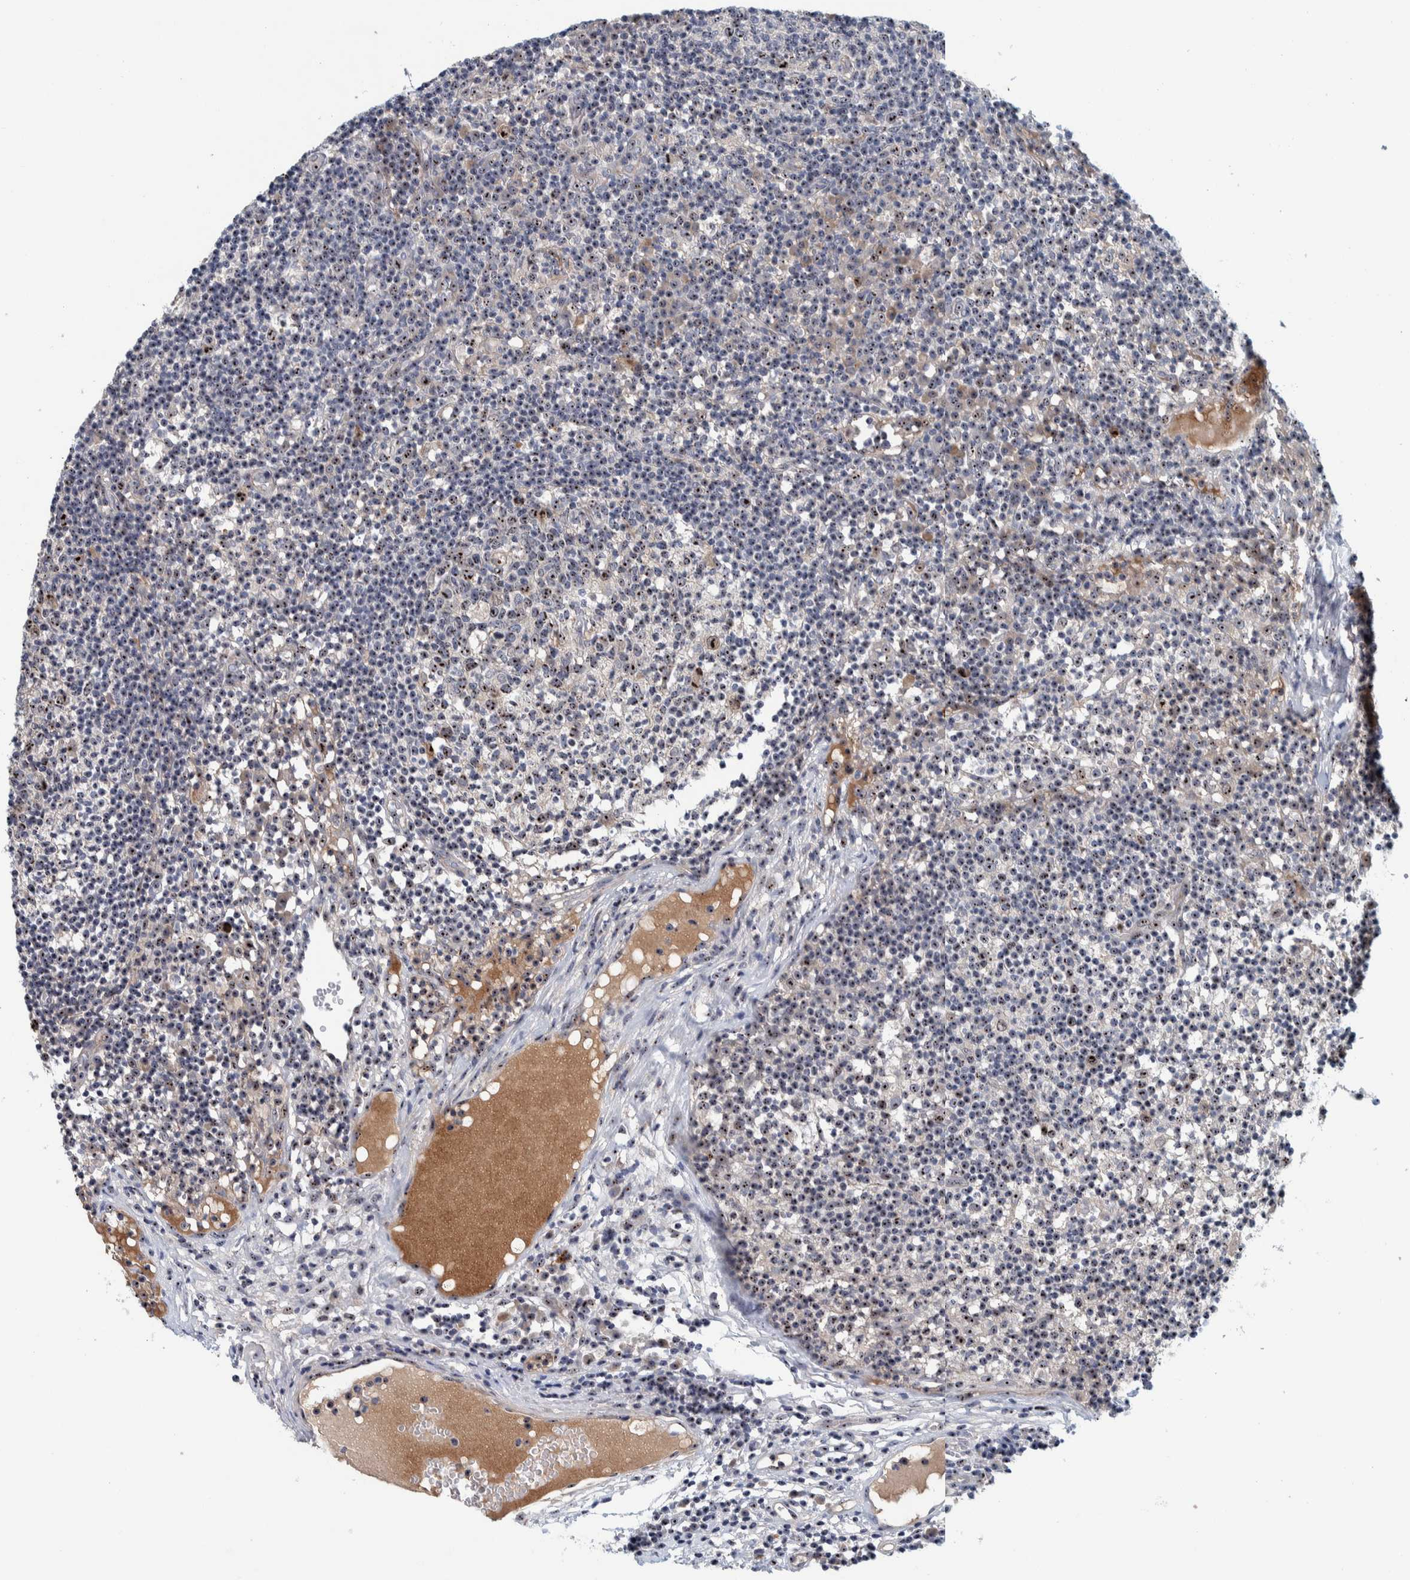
{"staining": {"intensity": "strong", "quantity": ">75%", "location": "cytoplasmic/membranous,nuclear"}, "tissue": "lymph node", "cell_type": "Germinal center cells", "image_type": "normal", "snomed": [{"axis": "morphology", "description": "Normal tissue, NOS"}, {"axis": "morphology", "description": "Inflammation, NOS"}, {"axis": "topography", "description": "Lymph node"}], "caption": "Immunohistochemical staining of unremarkable lymph node displays >75% levels of strong cytoplasmic/membranous,nuclear protein expression in approximately >75% of germinal center cells. Nuclei are stained in blue.", "gene": "NOL11", "patient": {"sex": "male", "age": 55}}